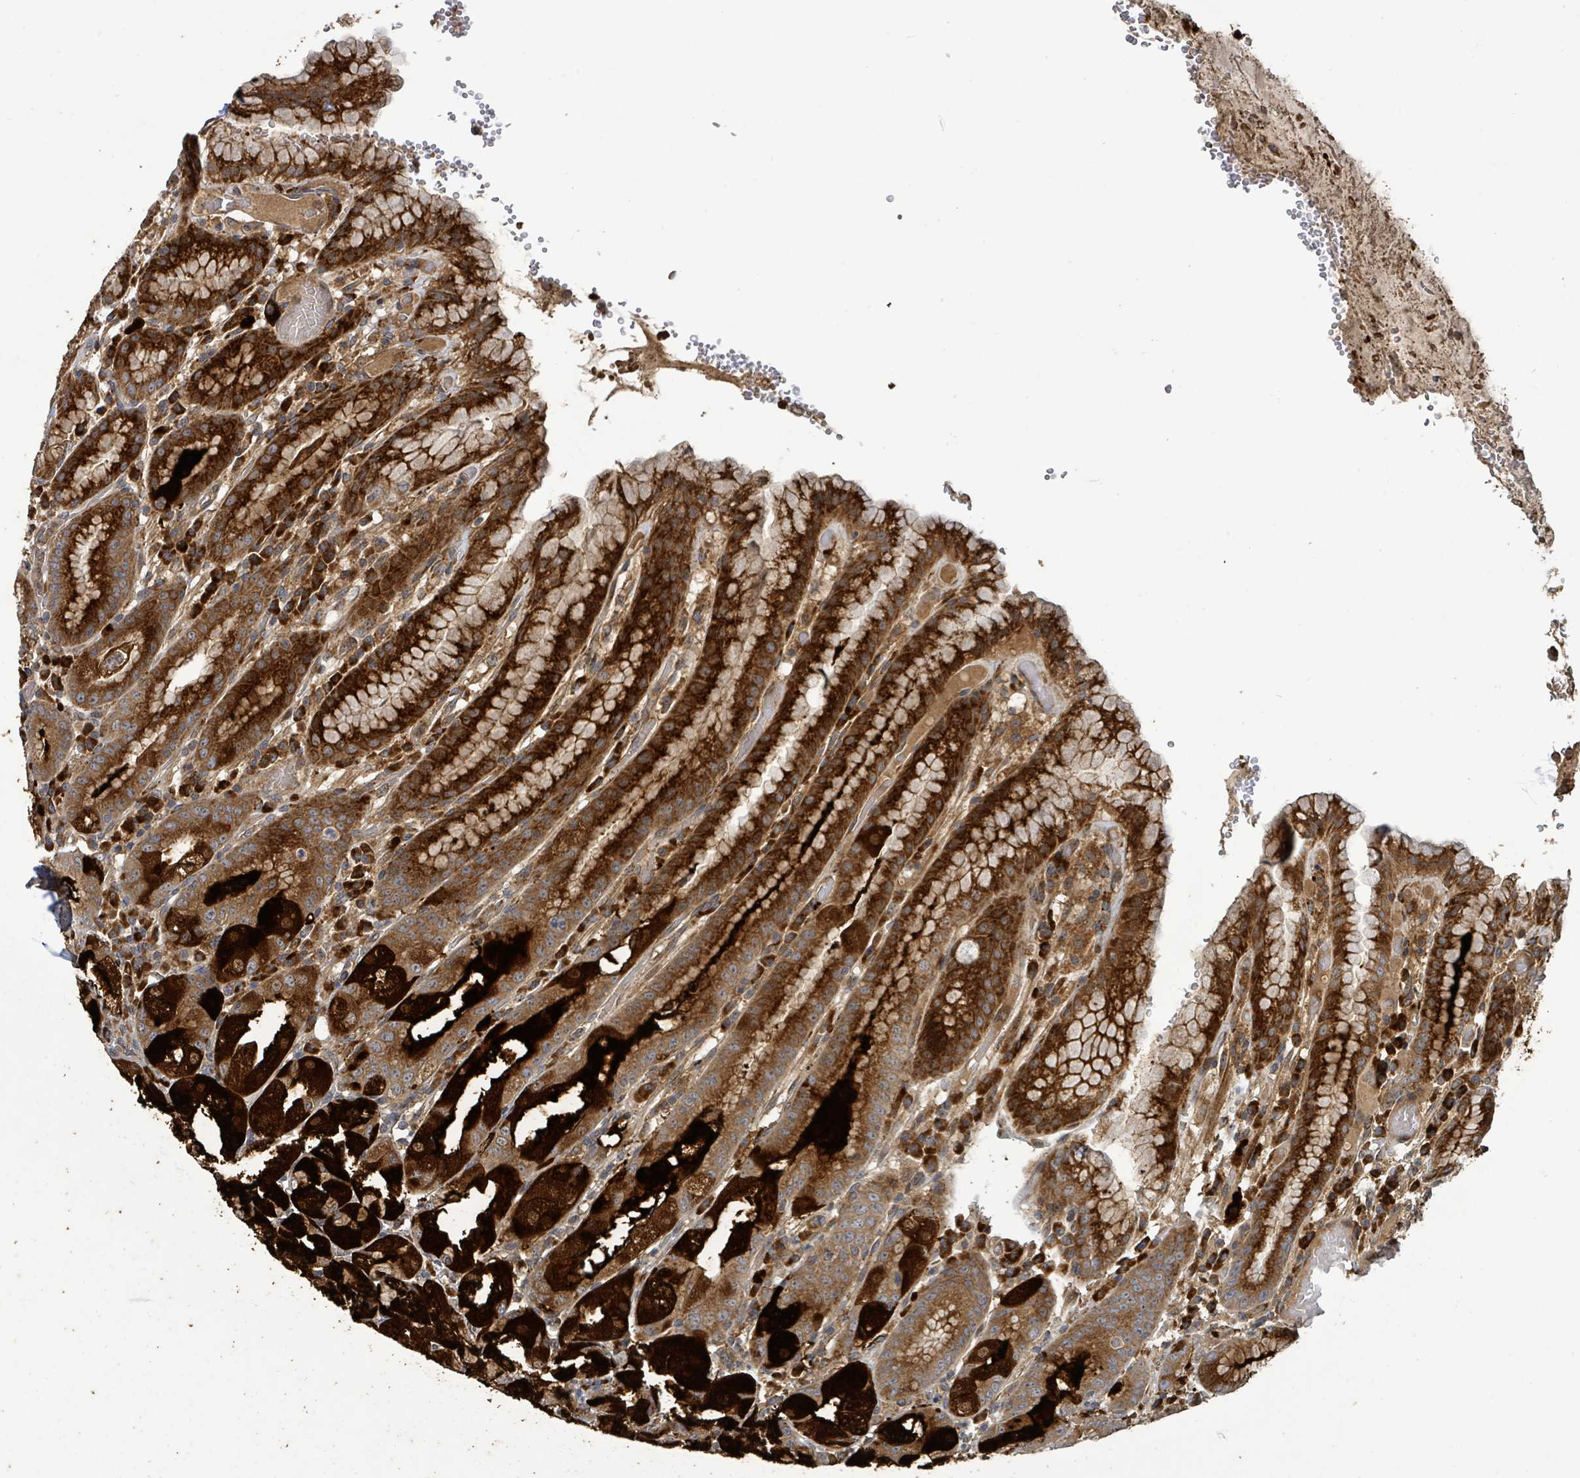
{"staining": {"intensity": "strong", "quantity": ">75%", "location": "cytoplasmic/membranous"}, "tissue": "stomach", "cell_type": "Glandular cells", "image_type": "normal", "snomed": [{"axis": "morphology", "description": "Normal tissue, NOS"}, {"axis": "topography", "description": "Stomach, upper"}], "caption": "This is a micrograph of immunohistochemistry (IHC) staining of normal stomach, which shows strong positivity in the cytoplasmic/membranous of glandular cells.", "gene": "STARD4", "patient": {"sex": "male", "age": 52}}